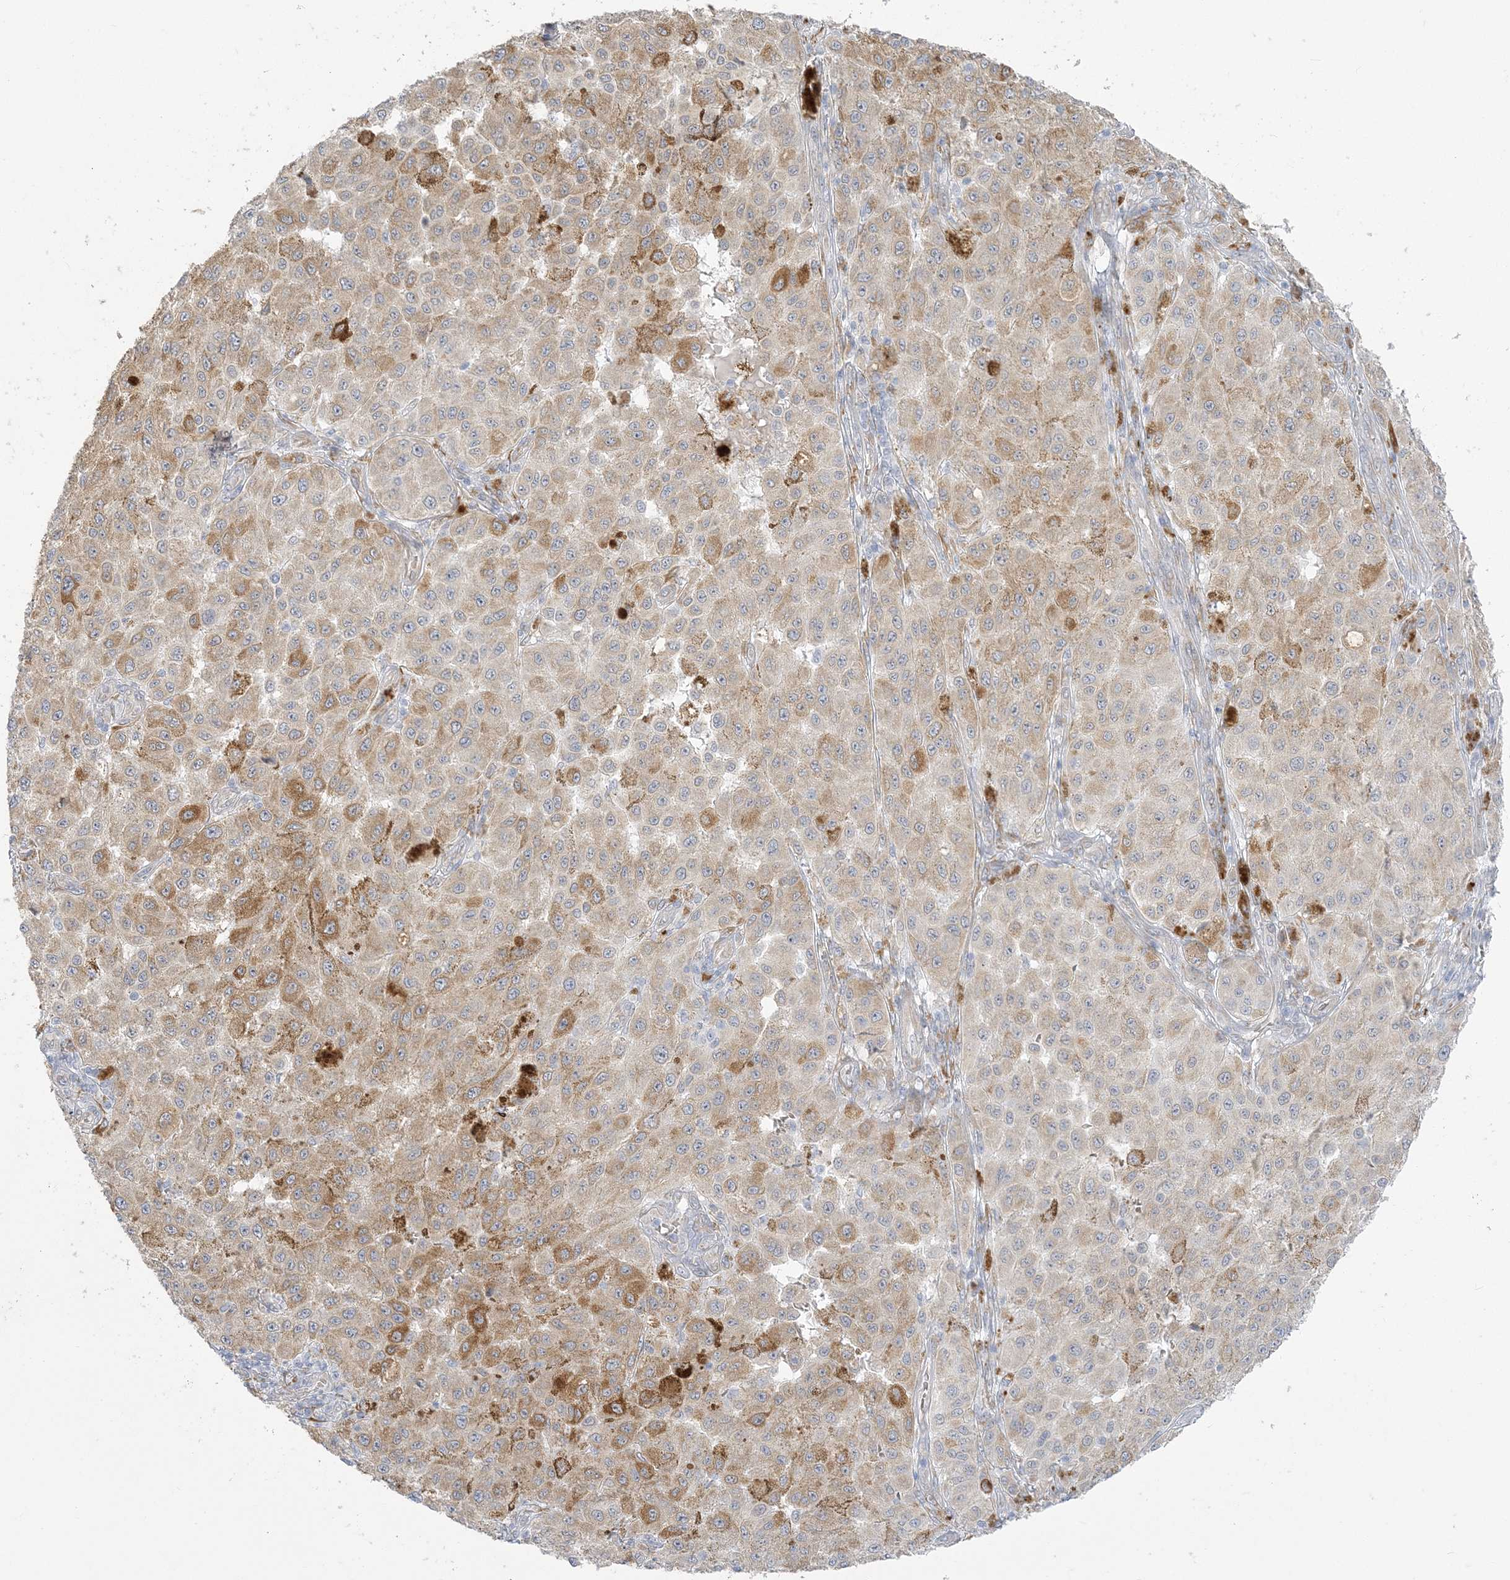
{"staining": {"intensity": "moderate", "quantity": "25%-75%", "location": "cytoplasmic/membranous"}, "tissue": "melanoma", "cell_type": "Tumor cells", "image_type": "cancer", "snomed": [{"axis": "morphology", "description": "Malignant melanoma, NOS"}, {"axis": "topography", "description": "Skin"}], "caption": "DAB immunohistochemical staining of malignant melanoma displays moderate cytoplasmic/membranous protein expression in approximately 25%-75% of tumor cells. The staining was performed using DAB (3,3'-diaminobenzidine), with brown indicating positive protein expression. Nuclei are stained blue with hematoxylin.", "gene": "ZC3H6", "patient": {"sex": "female", "age": 64}}